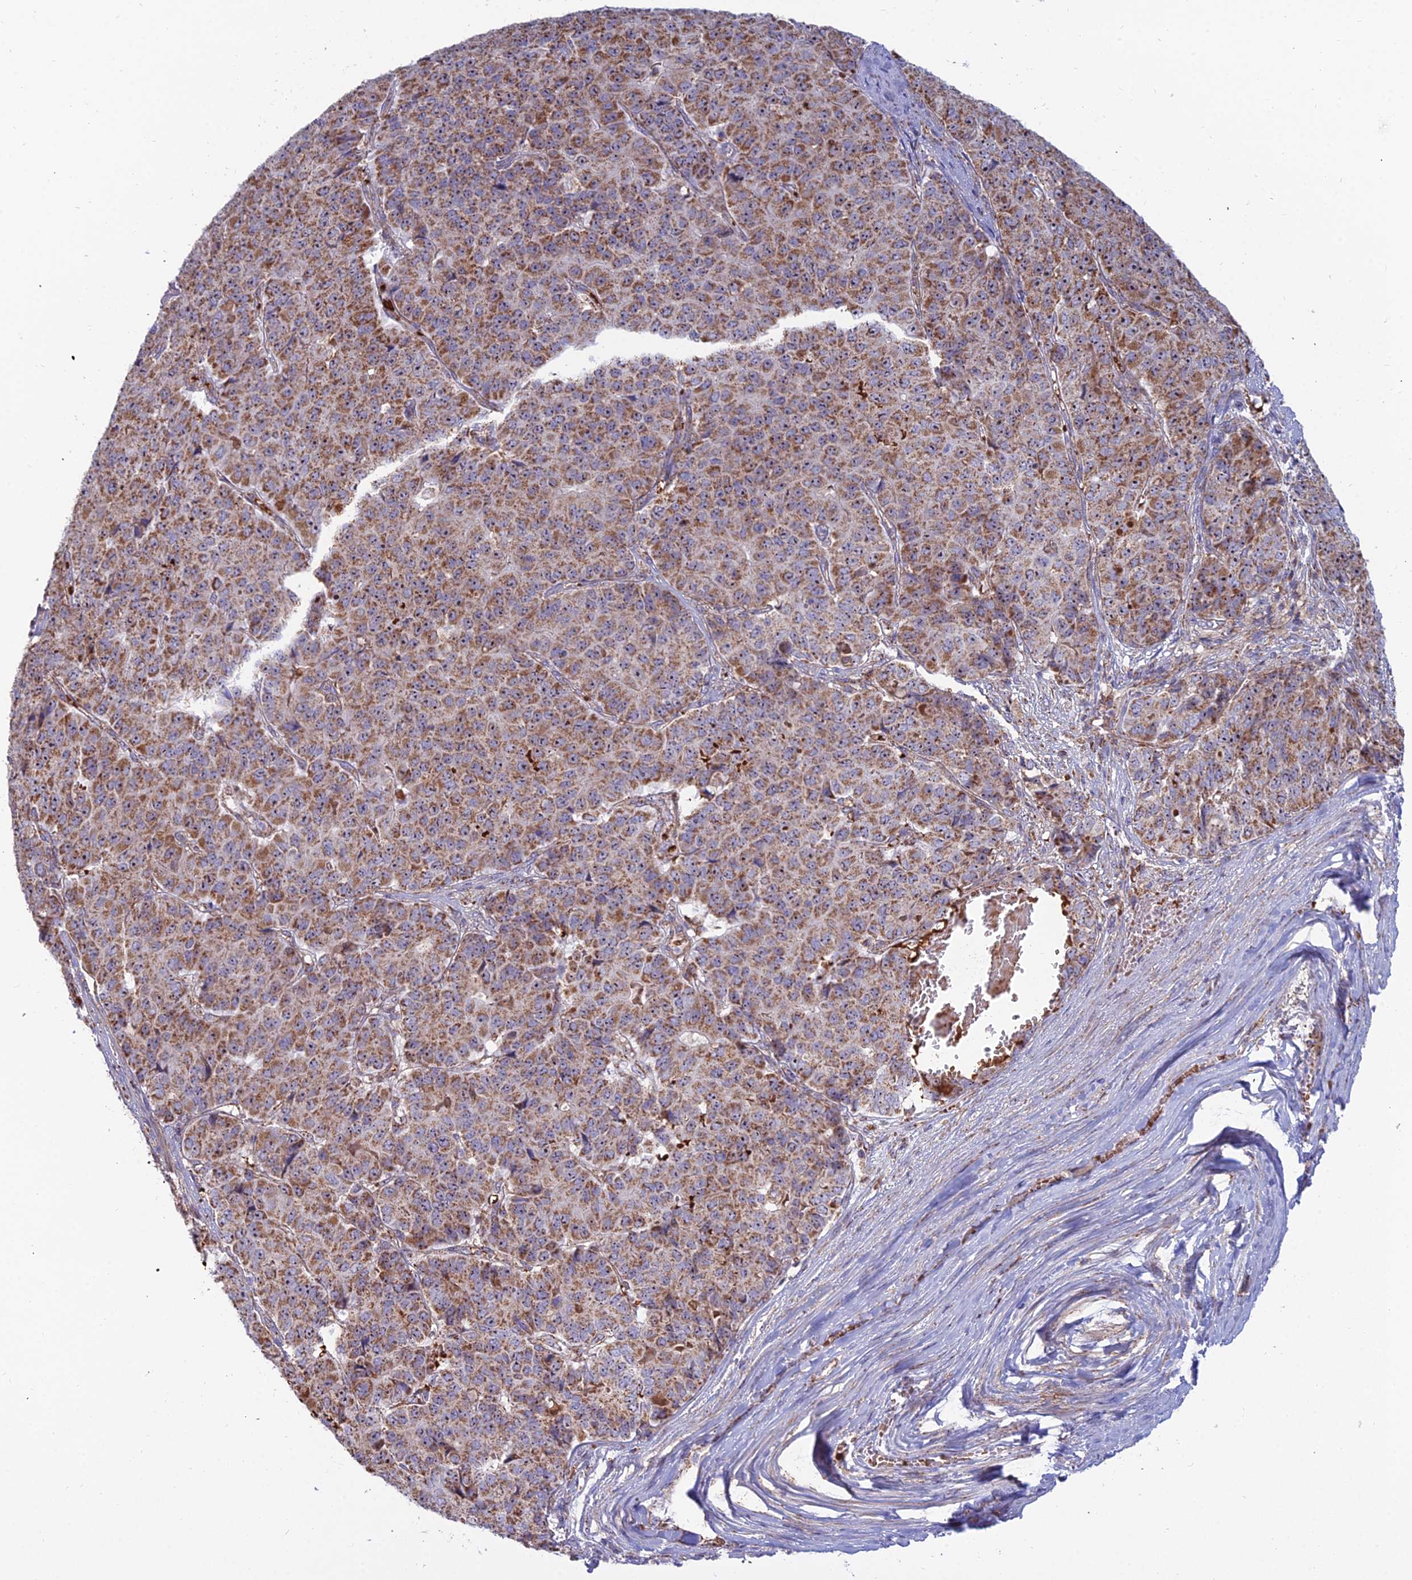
{"staining": {"intensity": "strong", "quantity": ">75%", "location": "cytoplasmic/membranous"}, "tissue": "pancreatic cancer", "cell_type": "Tumor cells", "image_type": "cancer", "snomed": [{"axis": "morphology", "description": "Adenocarcinoma, NOS"}, {"axis": "topography", "description": "Pancreas"}], "caption": "Immunohistochemical staining of pancreatic adenocarcinoma reveals strong cytoplasmic/membranous protein positivity in approximately >75% of tumor cells. The staining was performed using DAB (3,3'-diaminobenzidine) to visualize the protein expression in brown, while the nuclei were stained in blue with hematoxylin (Magnification: 20x).", "gene": "SLC35F4", "patient": {"sex": "male", "age": 50}}